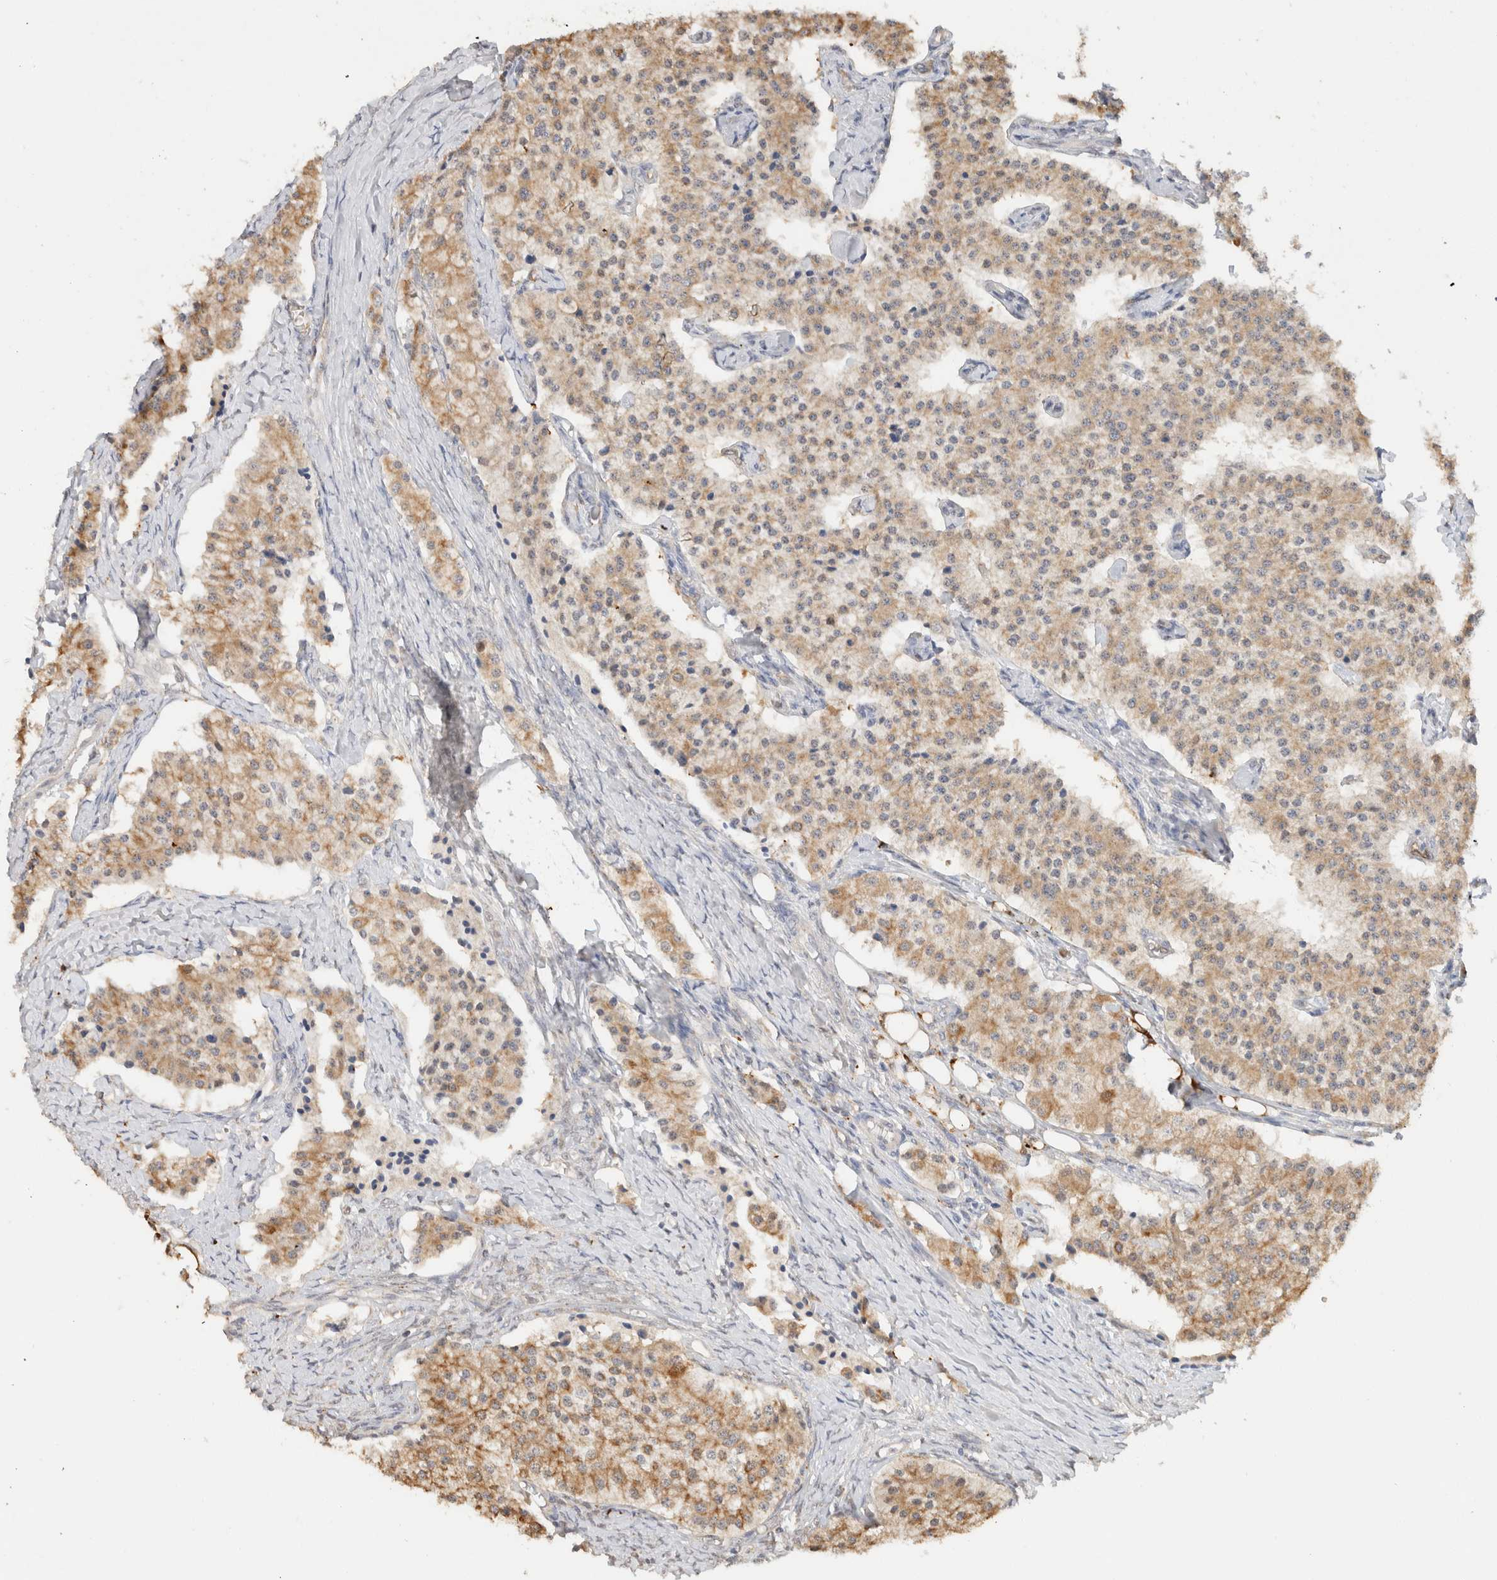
{"staining": {"intensity": "weak", "quantity": ">75%", "location": "cytoplasmic/membranous"}, "tissue": "carcinoid", "cell_type": "Tumor cells", "image_type": "cancer", "snomed": [{"axis": "morphology", "description": "Carcinoid, malignant, NOS"}, {"axis": "topography", "description": "Colon"}], "caption": "Malignant carcinoid was stained to show a protein in brown. There is low levels of weak cytoplasmic/membranous expression in approximately >75% of tumor cells.", "gene": "CA13", "patient": {"sex": "female", "age": 52}}